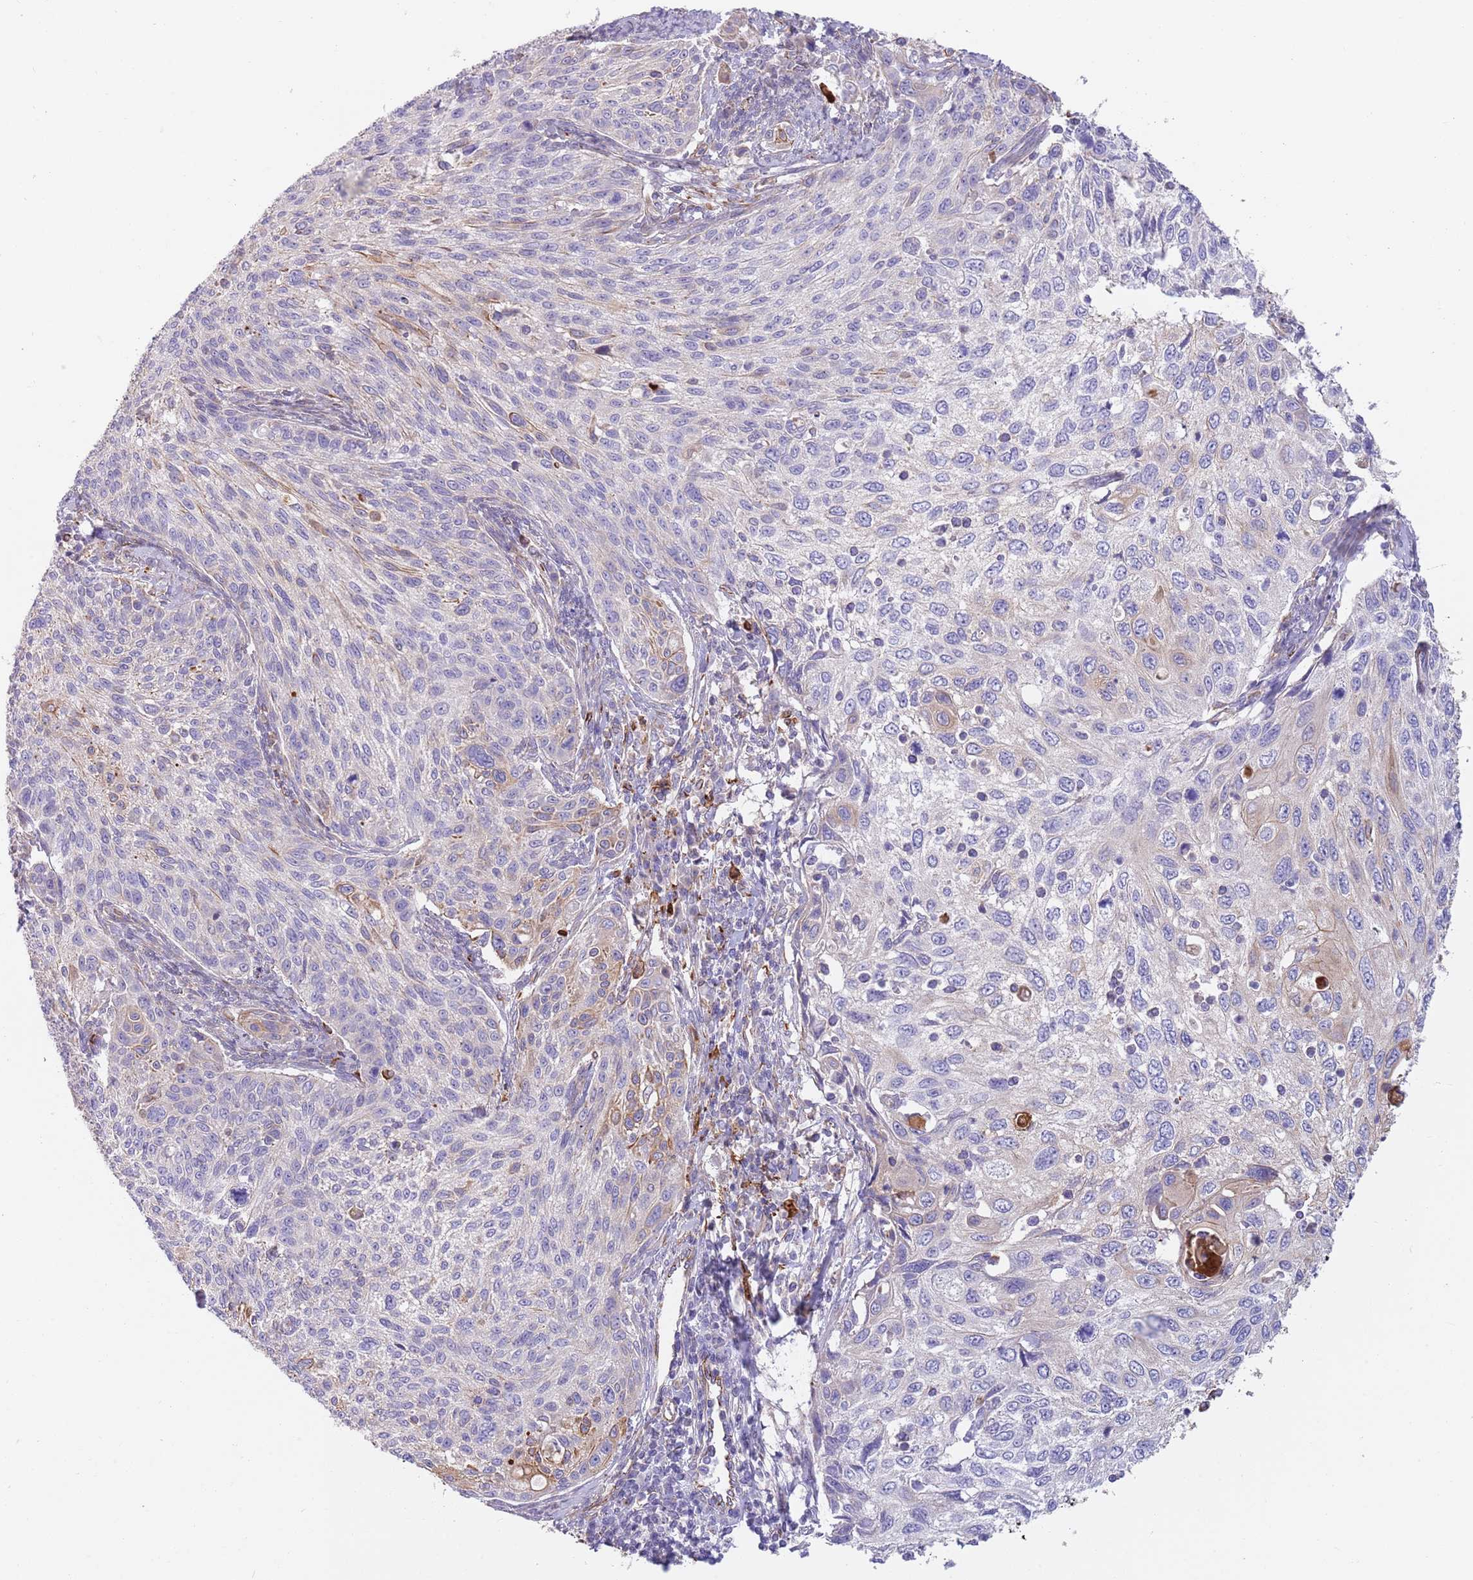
{"staining": {"intensity": "negative", "quantity": "none", "location": "none"}, "tissue": "cervical cancer", "cell_type": "Tumor cells", "image_type": "cancer", "snomed": [{"axis": "morphology", "description": "Squamous cell carcinoma, NOS"}, {"axis": "topography", "description": "Cervix"}], "caption": "Immunohistochemistry (IHC) of squamous cell carcinoma (cervical) reveals no positivity in tumor cells.", "gene": "MOGAT1", "patient": {"sex": "female", "age": 70}}